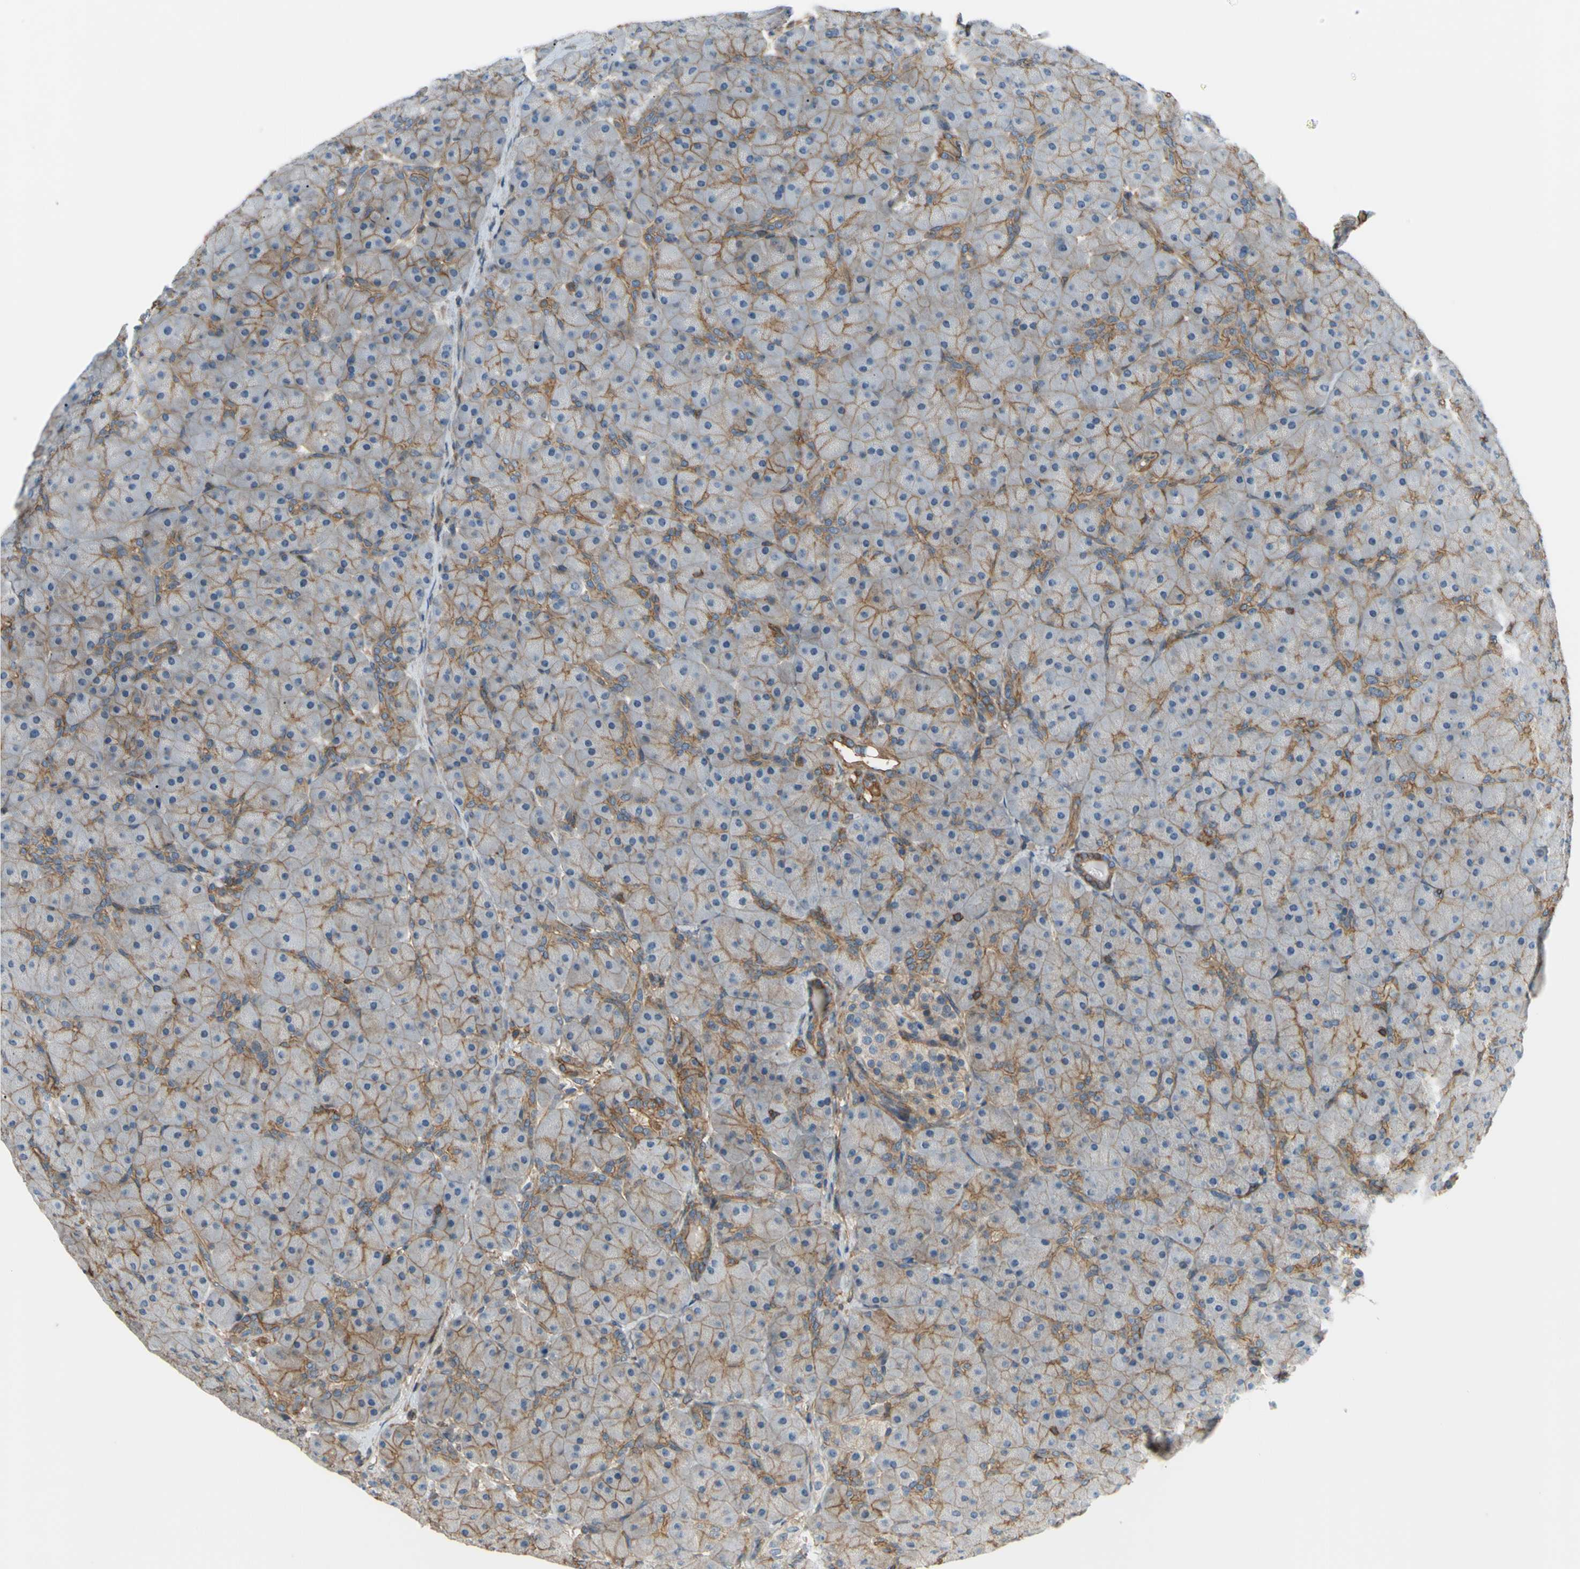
{"staining": {"intensity": "strong", "quantity": "25%-75%", "location": "cytoplasmic/membranous"}, "tissue": "pancreas", "cell_type": "Exocrine glandular cells", "image_type": "normal", "snomed": [{"axis": "morphology", "description": "Normal tissue, NOS"}, {"axis": "topography", "description": "Pancreas"}], "caption": "Pancreas stained with a brown dye demonstrates strong cytoplasmic/membranous positive staining in approximately 25%-75% of exocrine glandular cells.", "gene": "ADD3", "patient": {"sex": "male", "age": 66}}